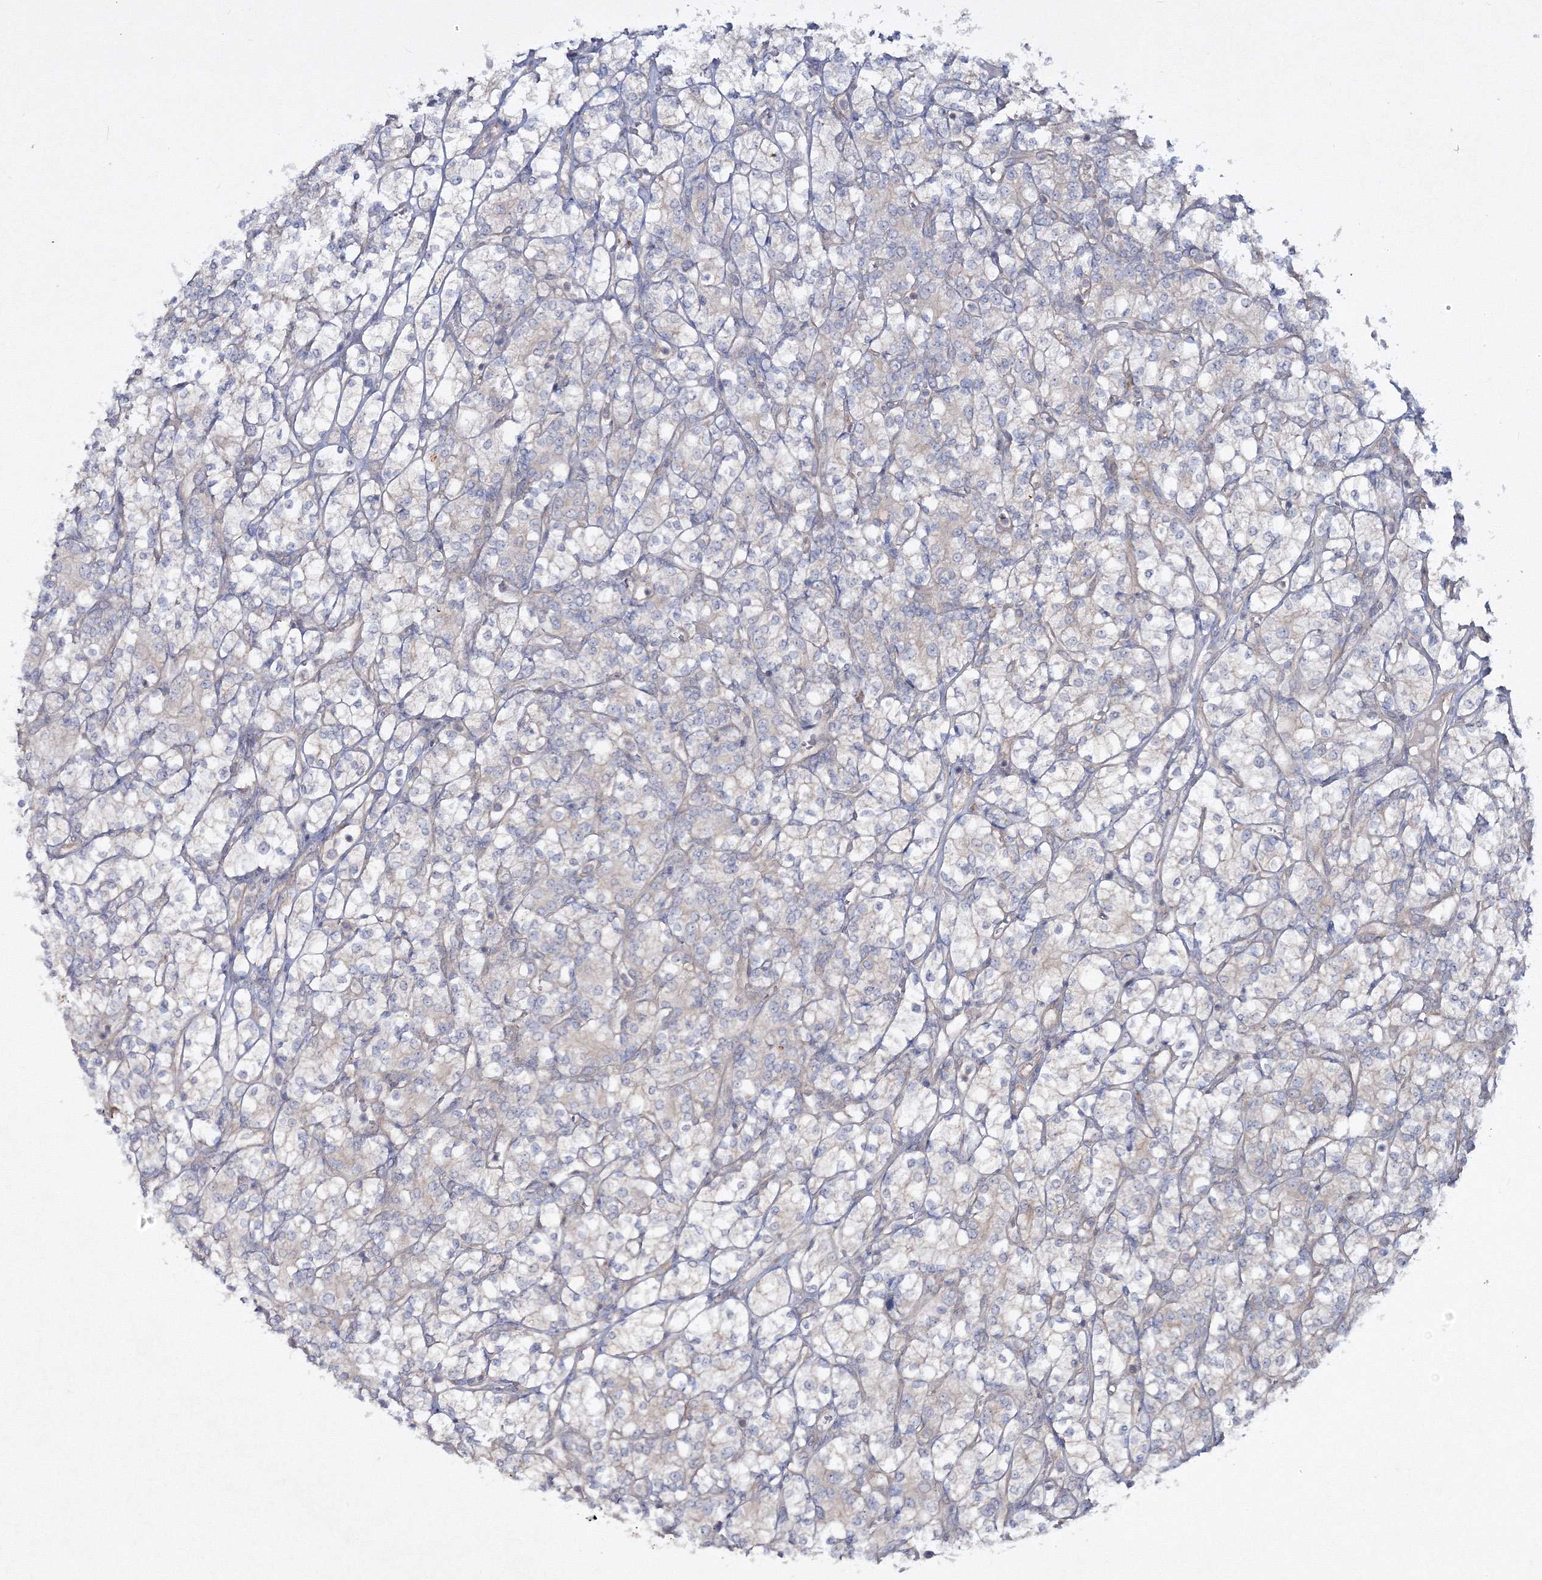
{"staining": {"intensity": "negative", "quantity": "none", "location": "none"}, "tissue": "renal cancer", "cell_type": "Tumor cells", "image_type": "cancer", "snomed": [{"axis": "morphology", "description": "Adenocarcinoma, NOS"}, {"axis": "topography", "description": "Kidney"}], "caption": "Tumor cells are negative for protein expression in human renal adenocarcinoma. (DAB (3,3'-diaminobenzidine) immunohistochemistry, high magnification).", "gene": "IPMK", "patient": {"sex": "male", "age": 77}}